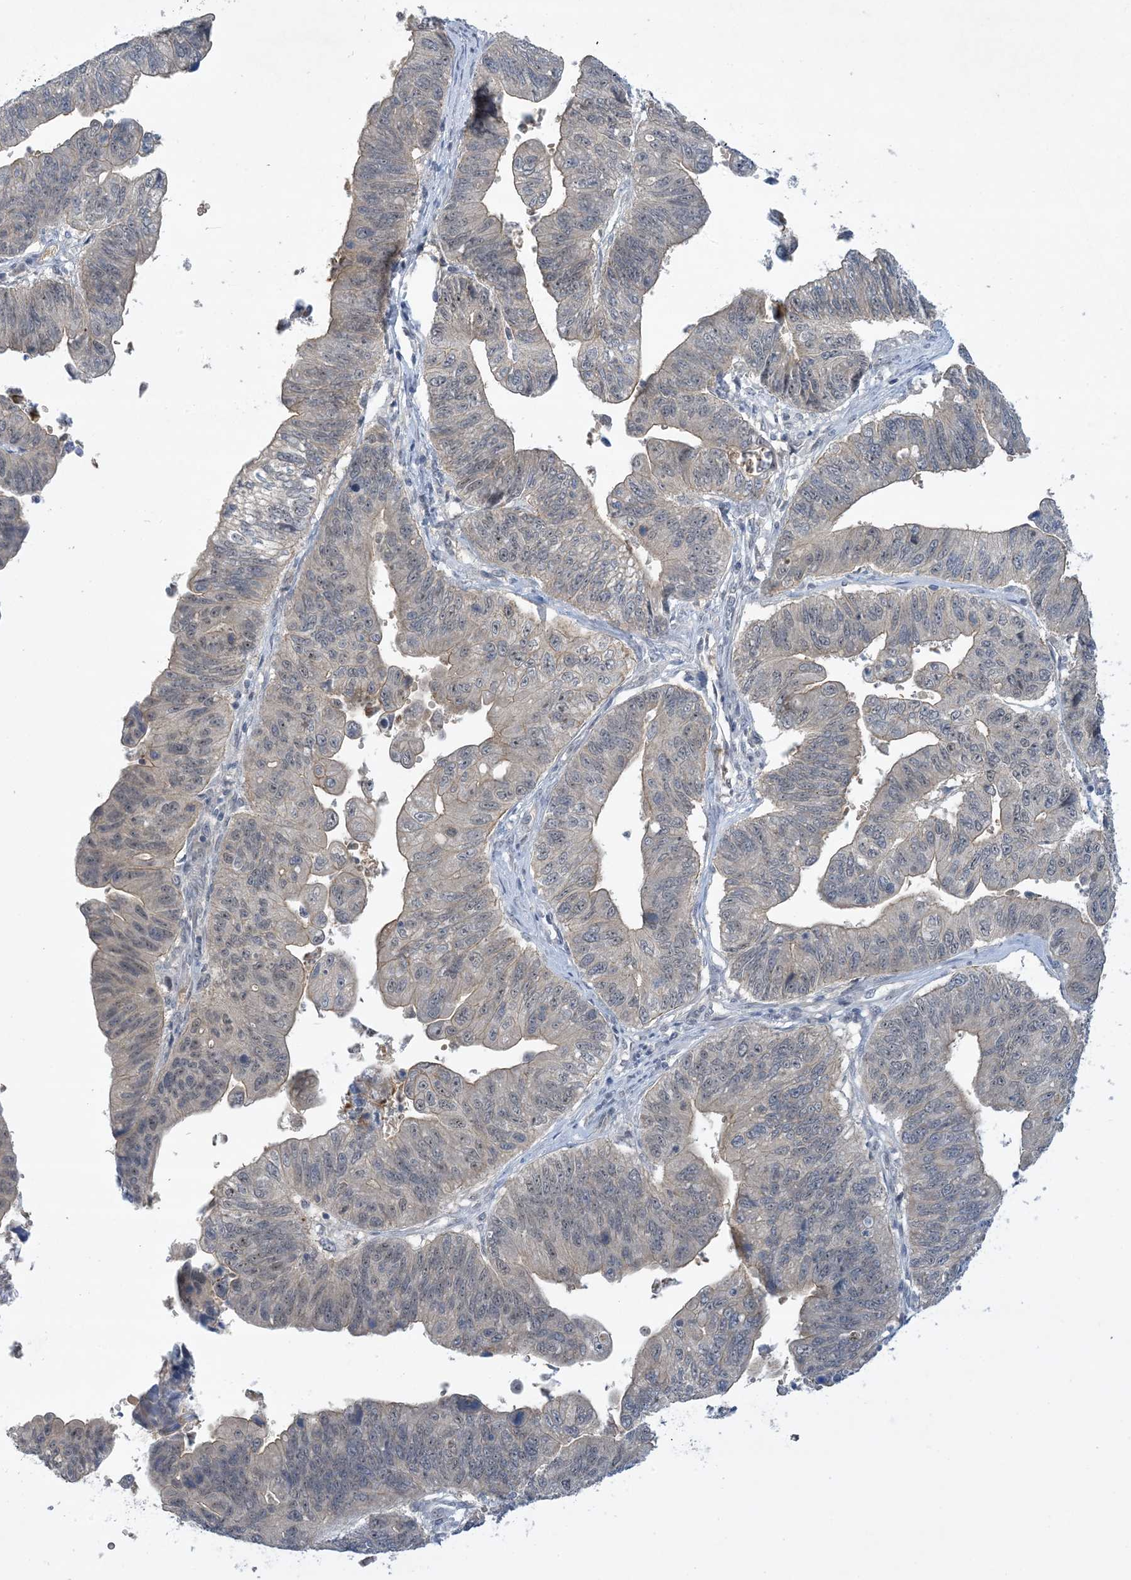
{"staining": {"intensity": "negative", "quantity": "none", "location": "none"}, "tissue": "stomach cancer", "cell_type": "Tumor cells", "image_type": "cancer", "snomed": [{"axis": "morphology", "description": "Adenocarcinoma, NOS"}, {"axis": "topography", "description": "Stomach"}], "caption": "Tumor cells are negative for protein expression in human stomach cancer (adenocarcinoma).", "gene": "UBE2E1", "patient": {"sex": "male", "age": 59}}